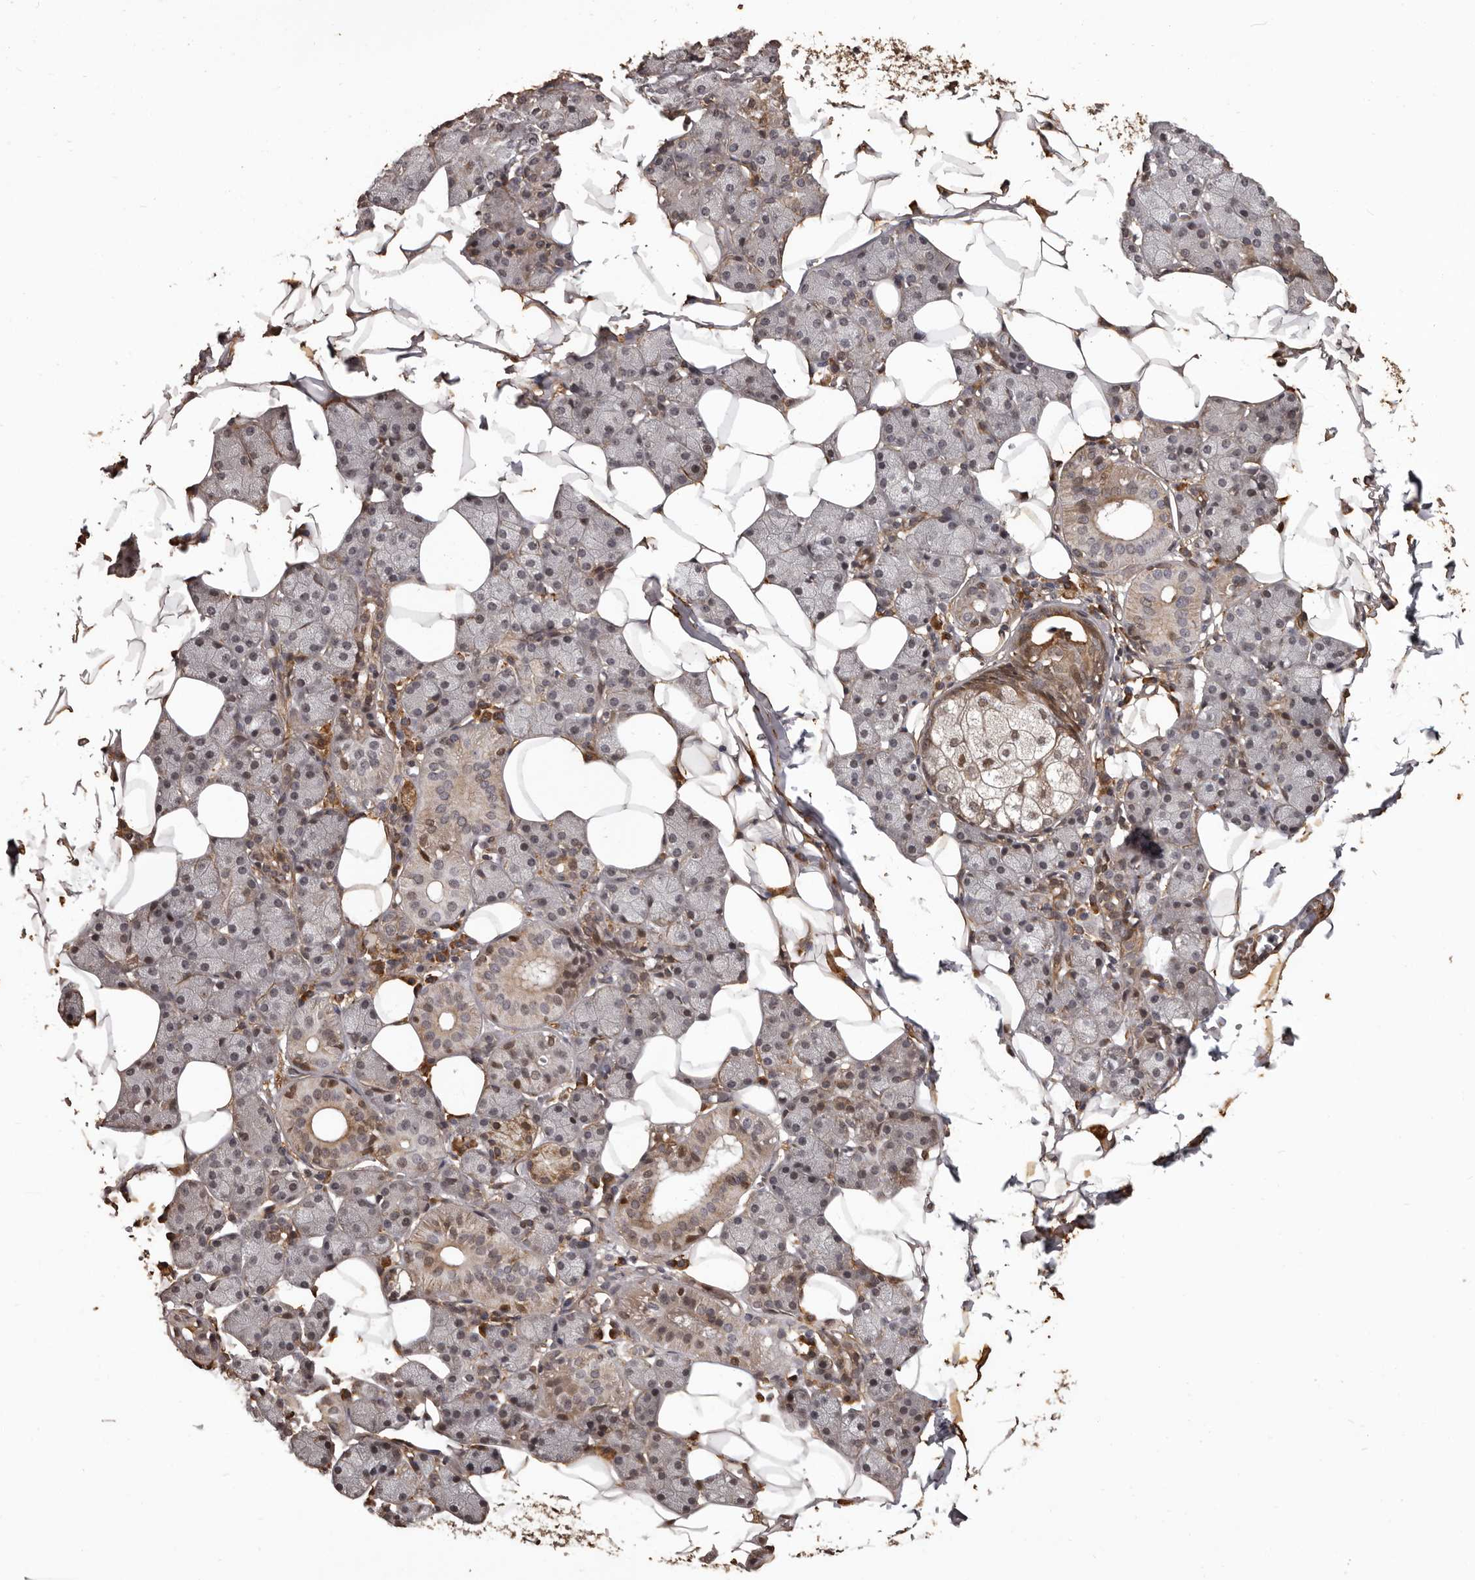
{"staining": {"intensity": "moderate", "quantity": "25%-75%", "location": "cytoplasmic/membranous"}, "tissue": "salivary gland", "cell_type": "Glandular cells", "image_type": "normal", "snomed": [{"axis": "morphology", "description": "Normal tissue, NOS"}, {"axis": "topography", "description": "Salivary gland"}], "caption": "Human salivary gland stained for a protein (brown) displays moderate cytoplasmic/membranous positive expression in approximately 25%-75% of glandular cells.", "gene": "SLITRK6", "patient": {"sex": "female", "age": 33}}